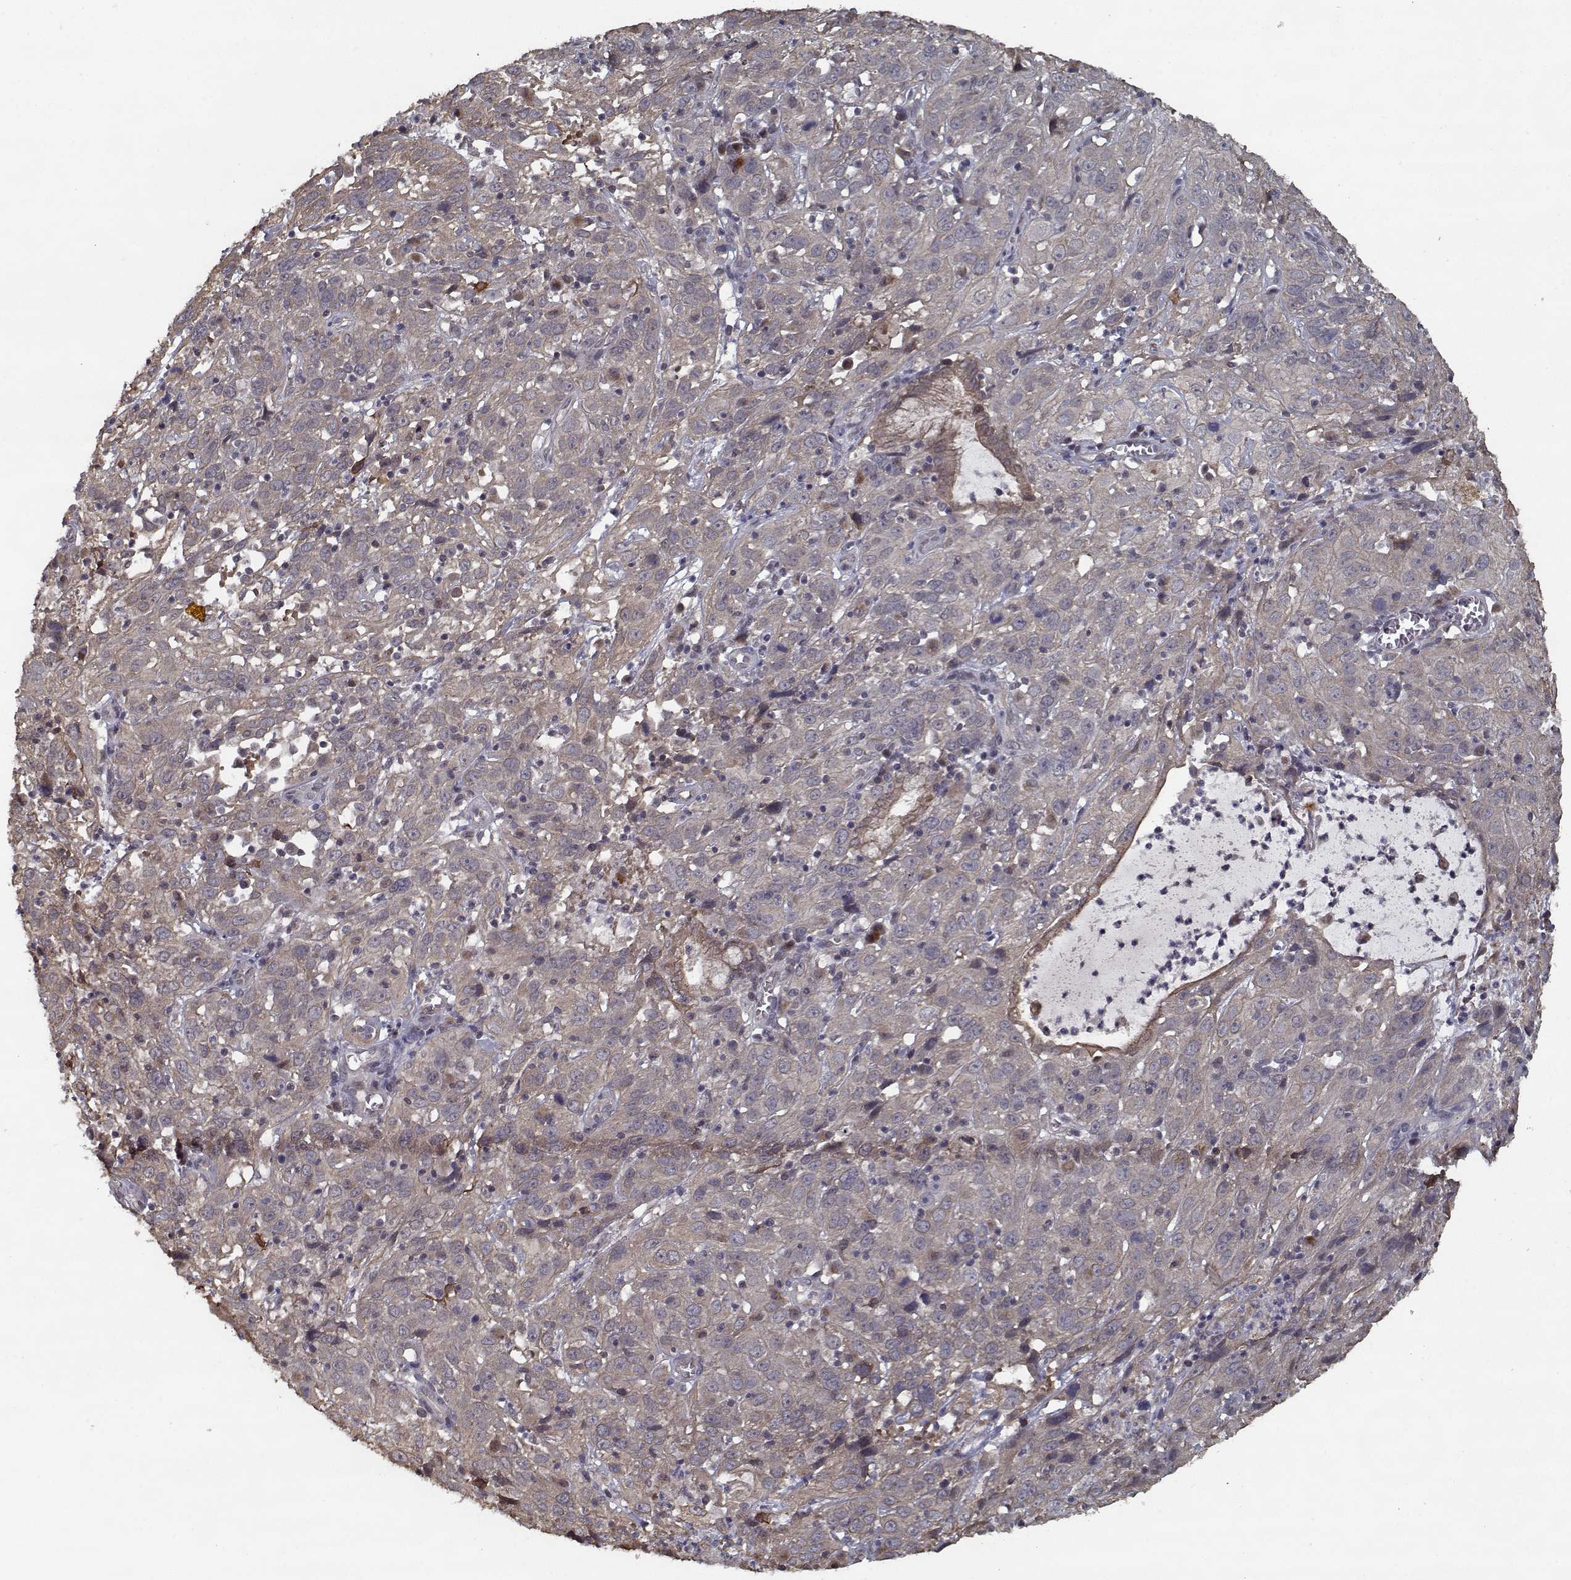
{"staining": {"intensity": "weak", "quantity": ">75%", "location": "cytoplasmic/membranous"}, "tissue": "cervical cancer", "cell_type": "Tumor cells", "image_type": "cancer", "snomed": [{"axis": "morphology", "description": "Squamous cell carcinoma, NOS"}, {"axis": "topography", "description": "Cervix"}], "caption": "A high-resolution histopathology image shows IHC staining of cervical cancer, which demonstrates weak cytoplasmic/membranous staining in about >75% of tumor cells.", "gene": "NLK", "patient": {"sex": "female", "age": 32}}